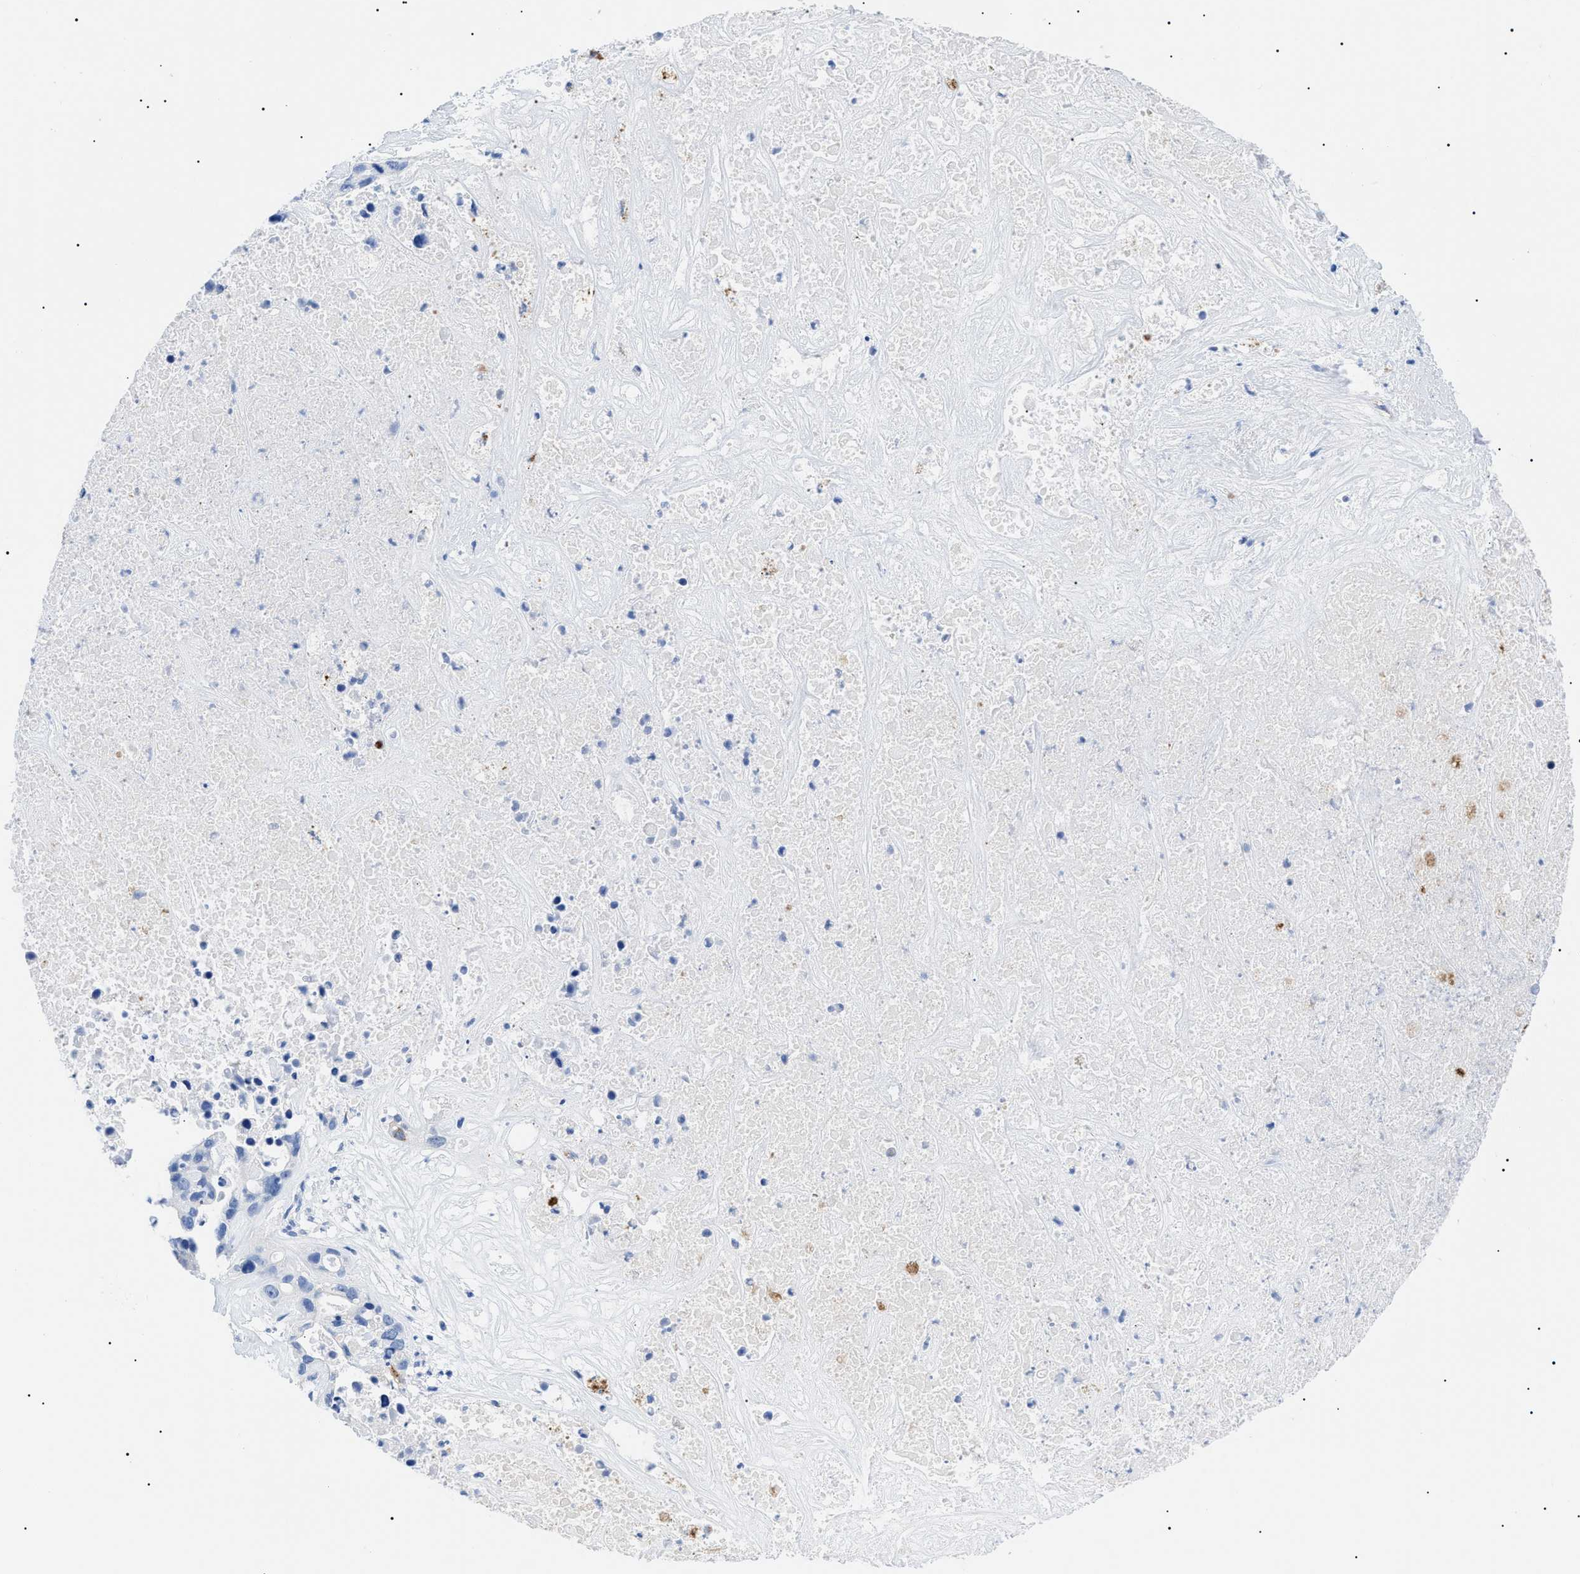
{"staining": {"intensity": "negative", "quantity": "none", "location": "none"}, "tissue": "liver cancer", "cell_type": "Tumor cells", "image_type": "cancer", "snomed": [{"axis": "morphology", "description": "Cholangiocarcinoma"}, {"axis": "topography", "description": "Liver"}], "caption": "Human liver cancer stained for a protein using IHC exhibits no expression in tumor cells.", "gene": "PODXL", "patient": {"sex": "female", "age": 65}}